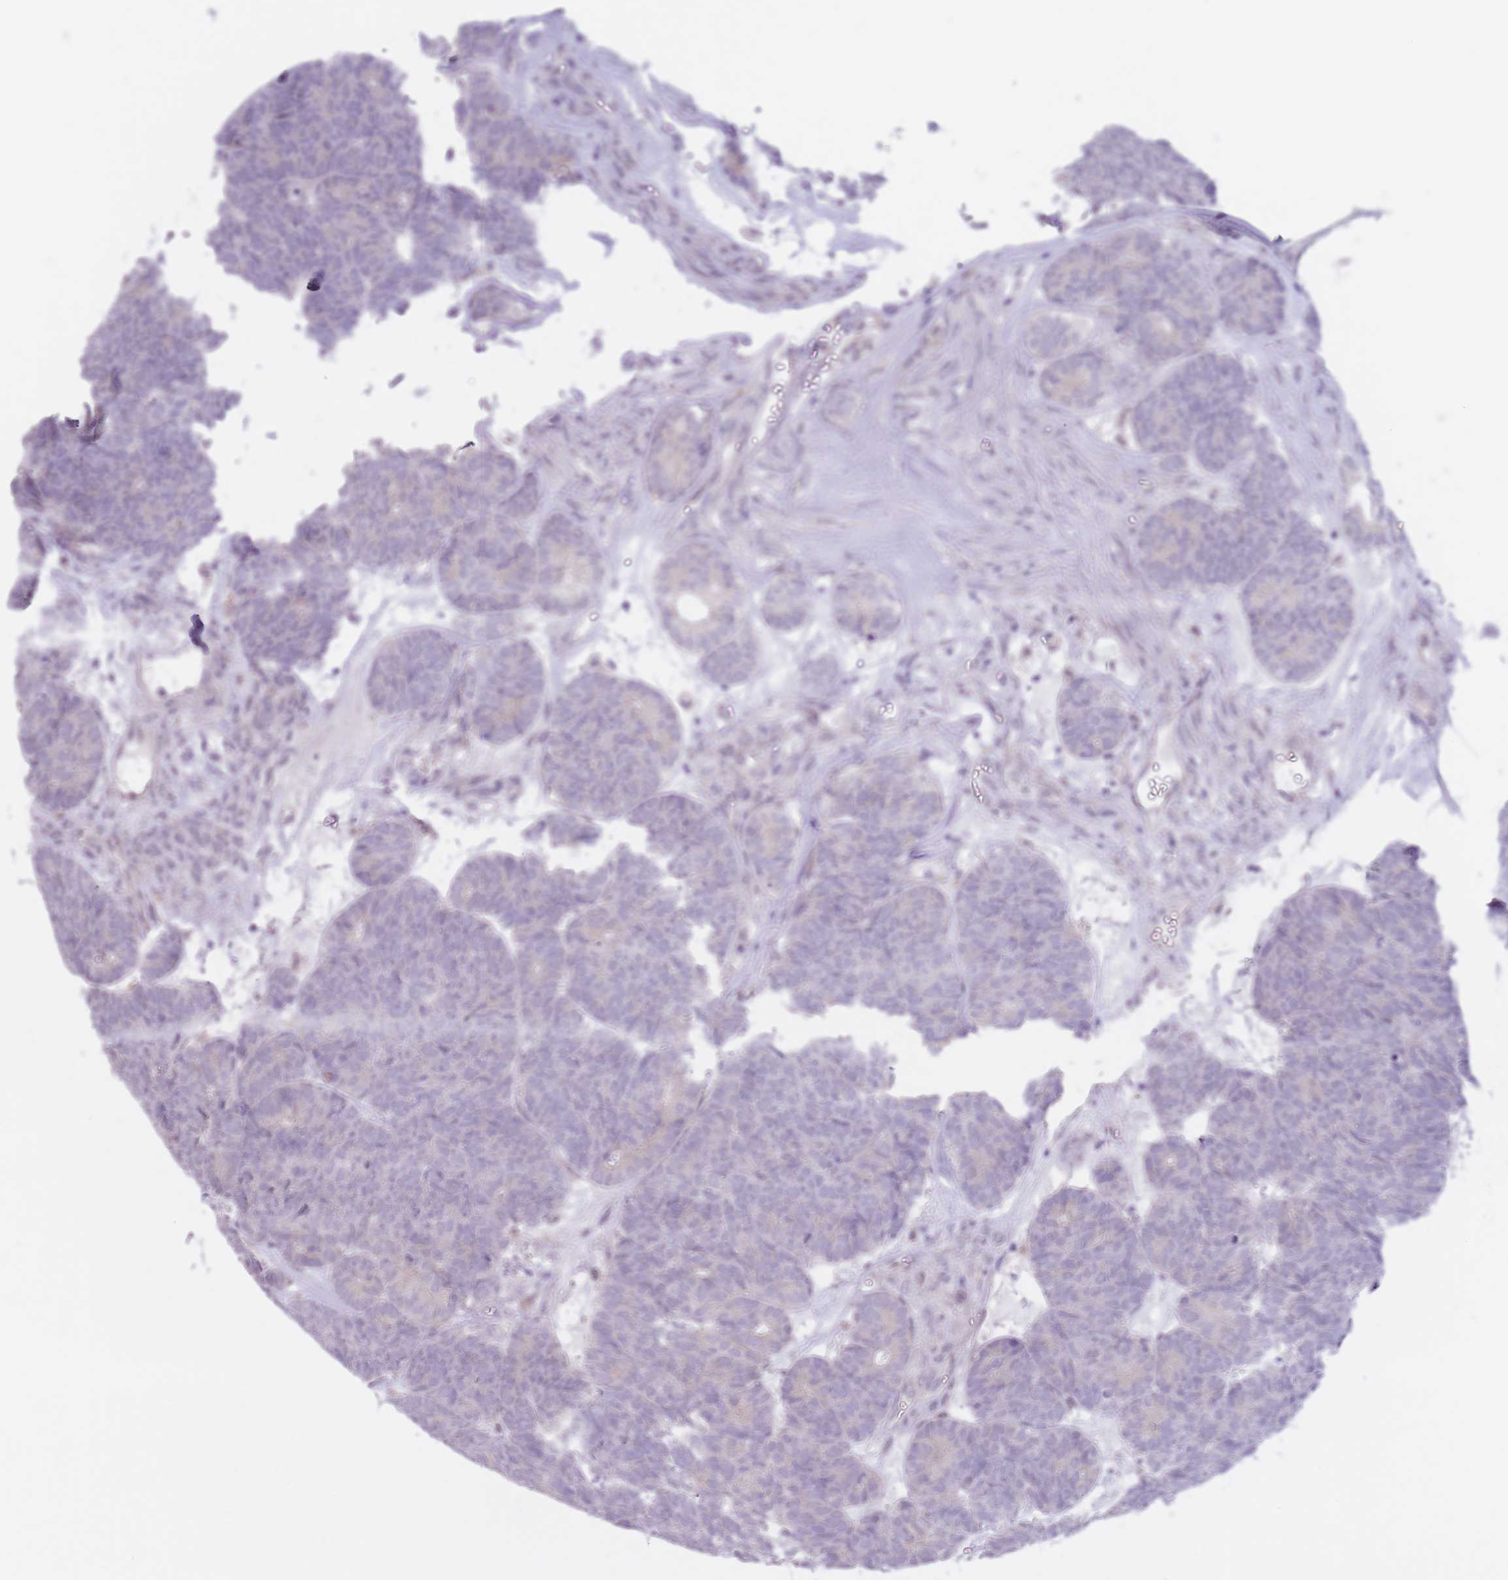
{"staining": {"intensity": "negative", "quantity": "none", "location": "none"}, "tissue": "head and neck cancer", "cell_type": "Tumor cells", "image_type": "cancer", "snomed": [{"axis": "morphology", "description": "Adenocarcinoma, NOS"}, {"axis": "topography", "description": "Head-Neck"}], "caption": "A high-resolution photomicrograph shows immunohistochemistry (IHC) staining of head and neck cancer, which reveals no significant staining in tumor cells. Brightfield microscopy of immunohistochemistry (IHC) stained with DAB (3,3'-diaminobenzidine) (brown) and hematoxylin (blue), captured at high magnification.", "gene": "ARPIN", "patient": {"sex": "female", "age": 81}}